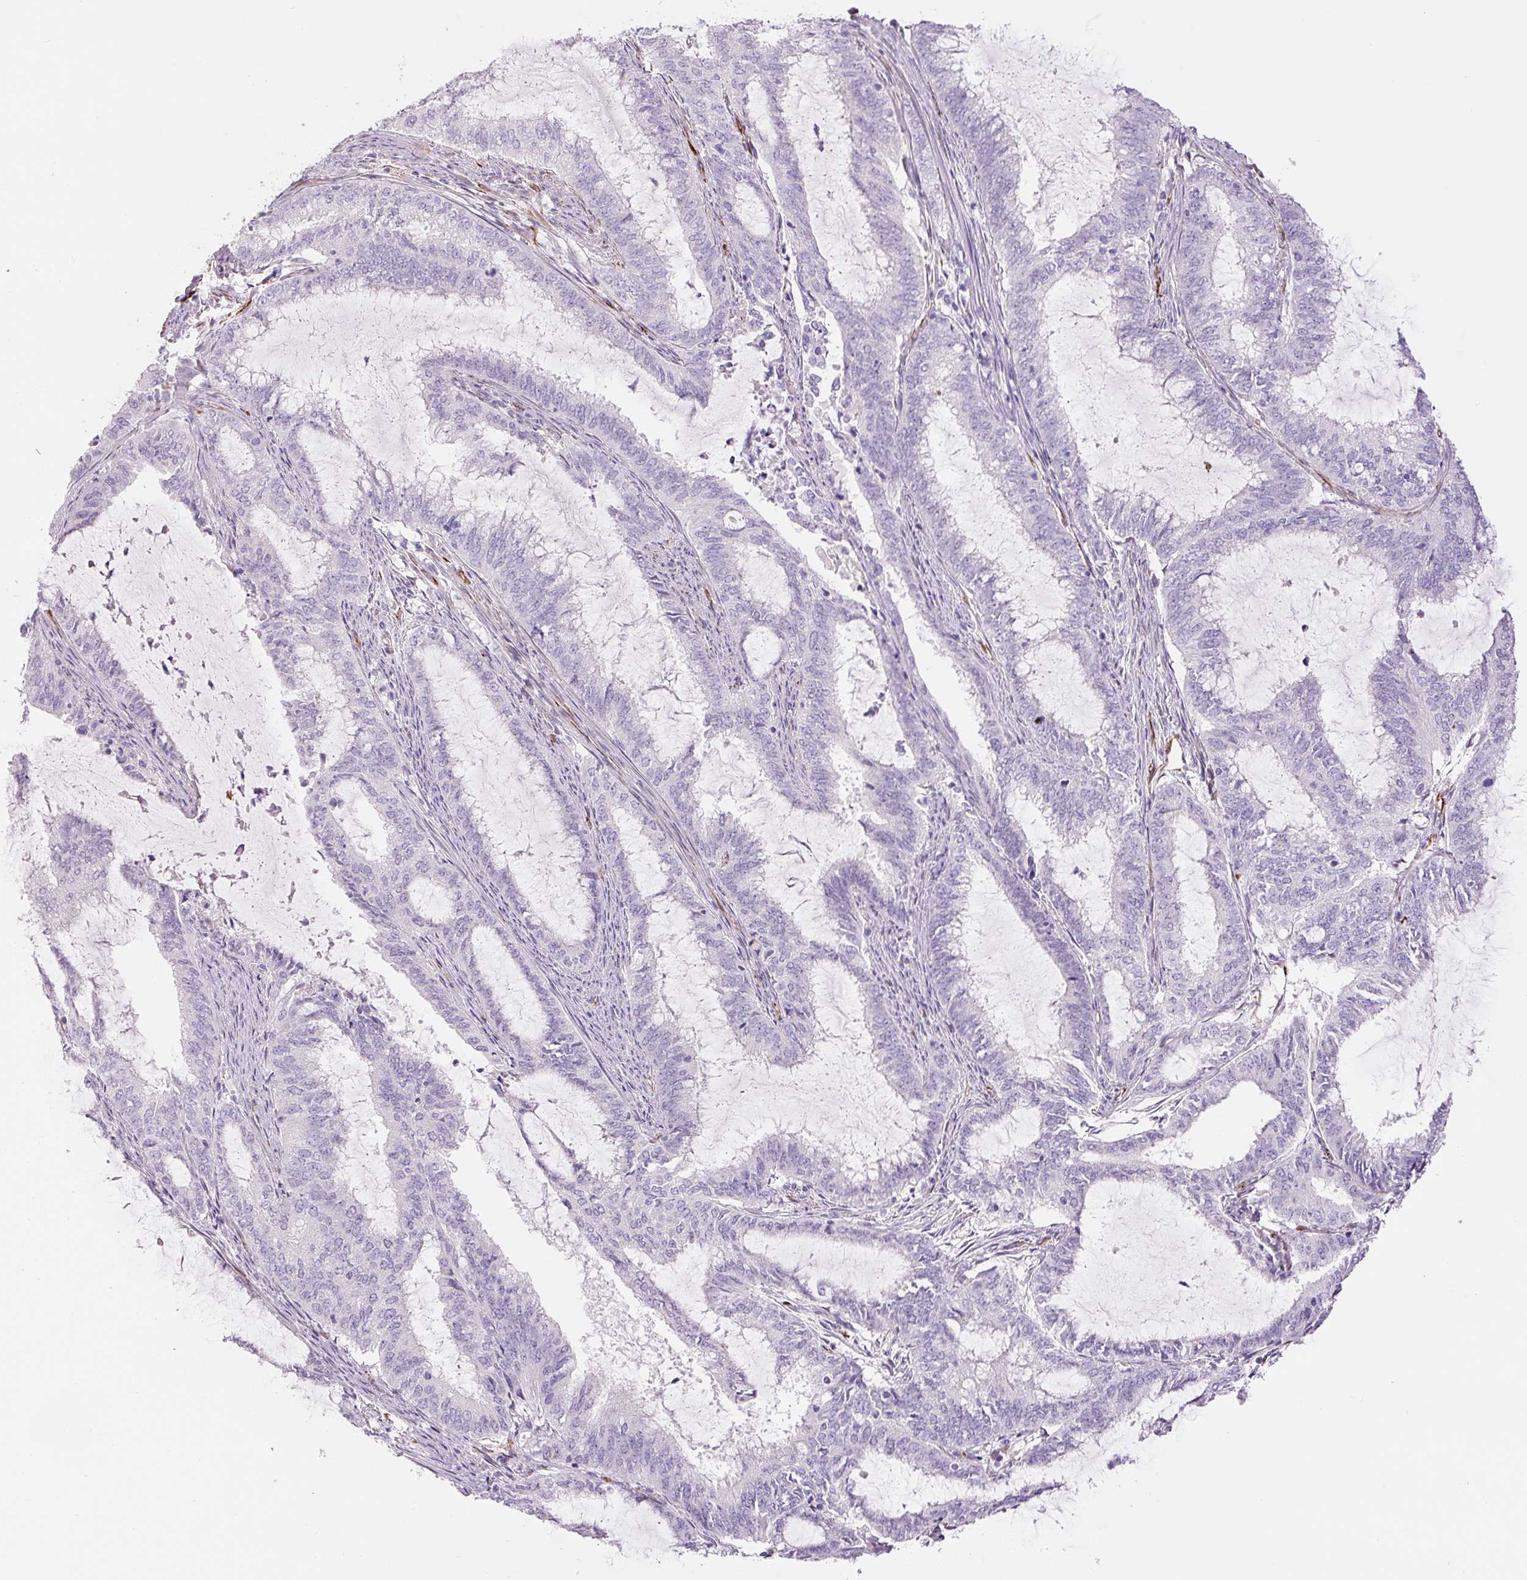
{"staining": {"intensity": "negative", "quantity": "none", "location": "none"}, "tissue": "endometrial cancer", "cell_type": "Tumor cells", "image_type": "cancer", "snomed": [{"axis": "morphology", "description": "Adenocarcinoma, NOS"}, {"axis": "topography", "description": "Endometrium"}], "caption": "A photomicrograph of endometrial adenocarcinoma stained for a protein exhibits no brown staining in tumor cells.", "gene": "NES", "patient": {"sex": "female", "age": 51}}